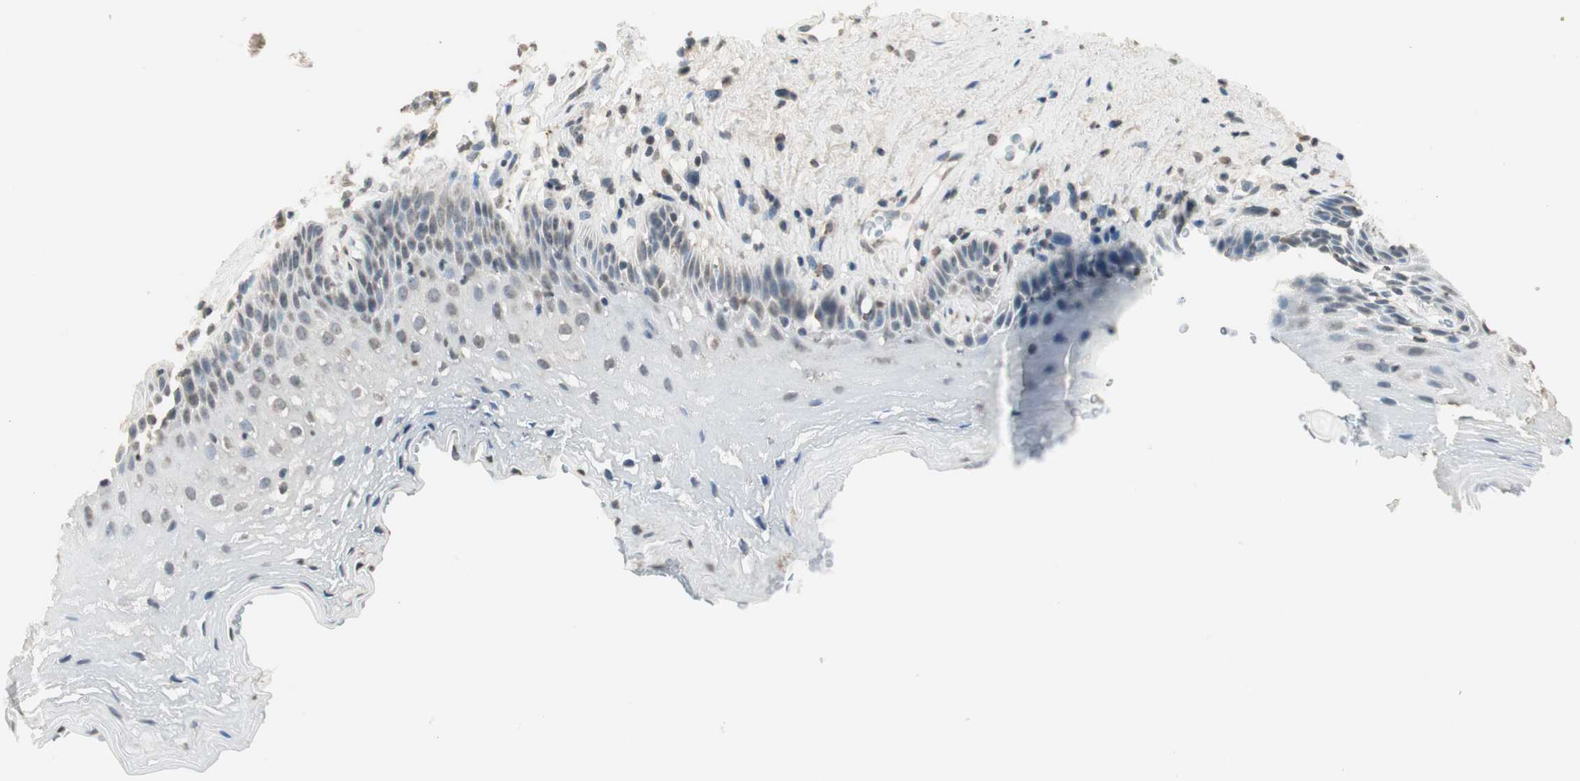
{"staining": {"intensity": "weak", "quantity": "<25%", "location": "cytoplasmic/membranous"}, "tissue": "esophagus", "cell_type": "Squamous epithelial cells", "image_type": "normal", "snomed": [{"axis": "morphology", "description": "Normal tissue, NOS"}, {"axis": "topography", "description": "Esophagus"}], "caption": "The histopathology image demonstrates no significant positivity in squamous epithelial cells of esophagus.", "gene": "PRELID1", "patient": {"sex": "female", "age": 70}}